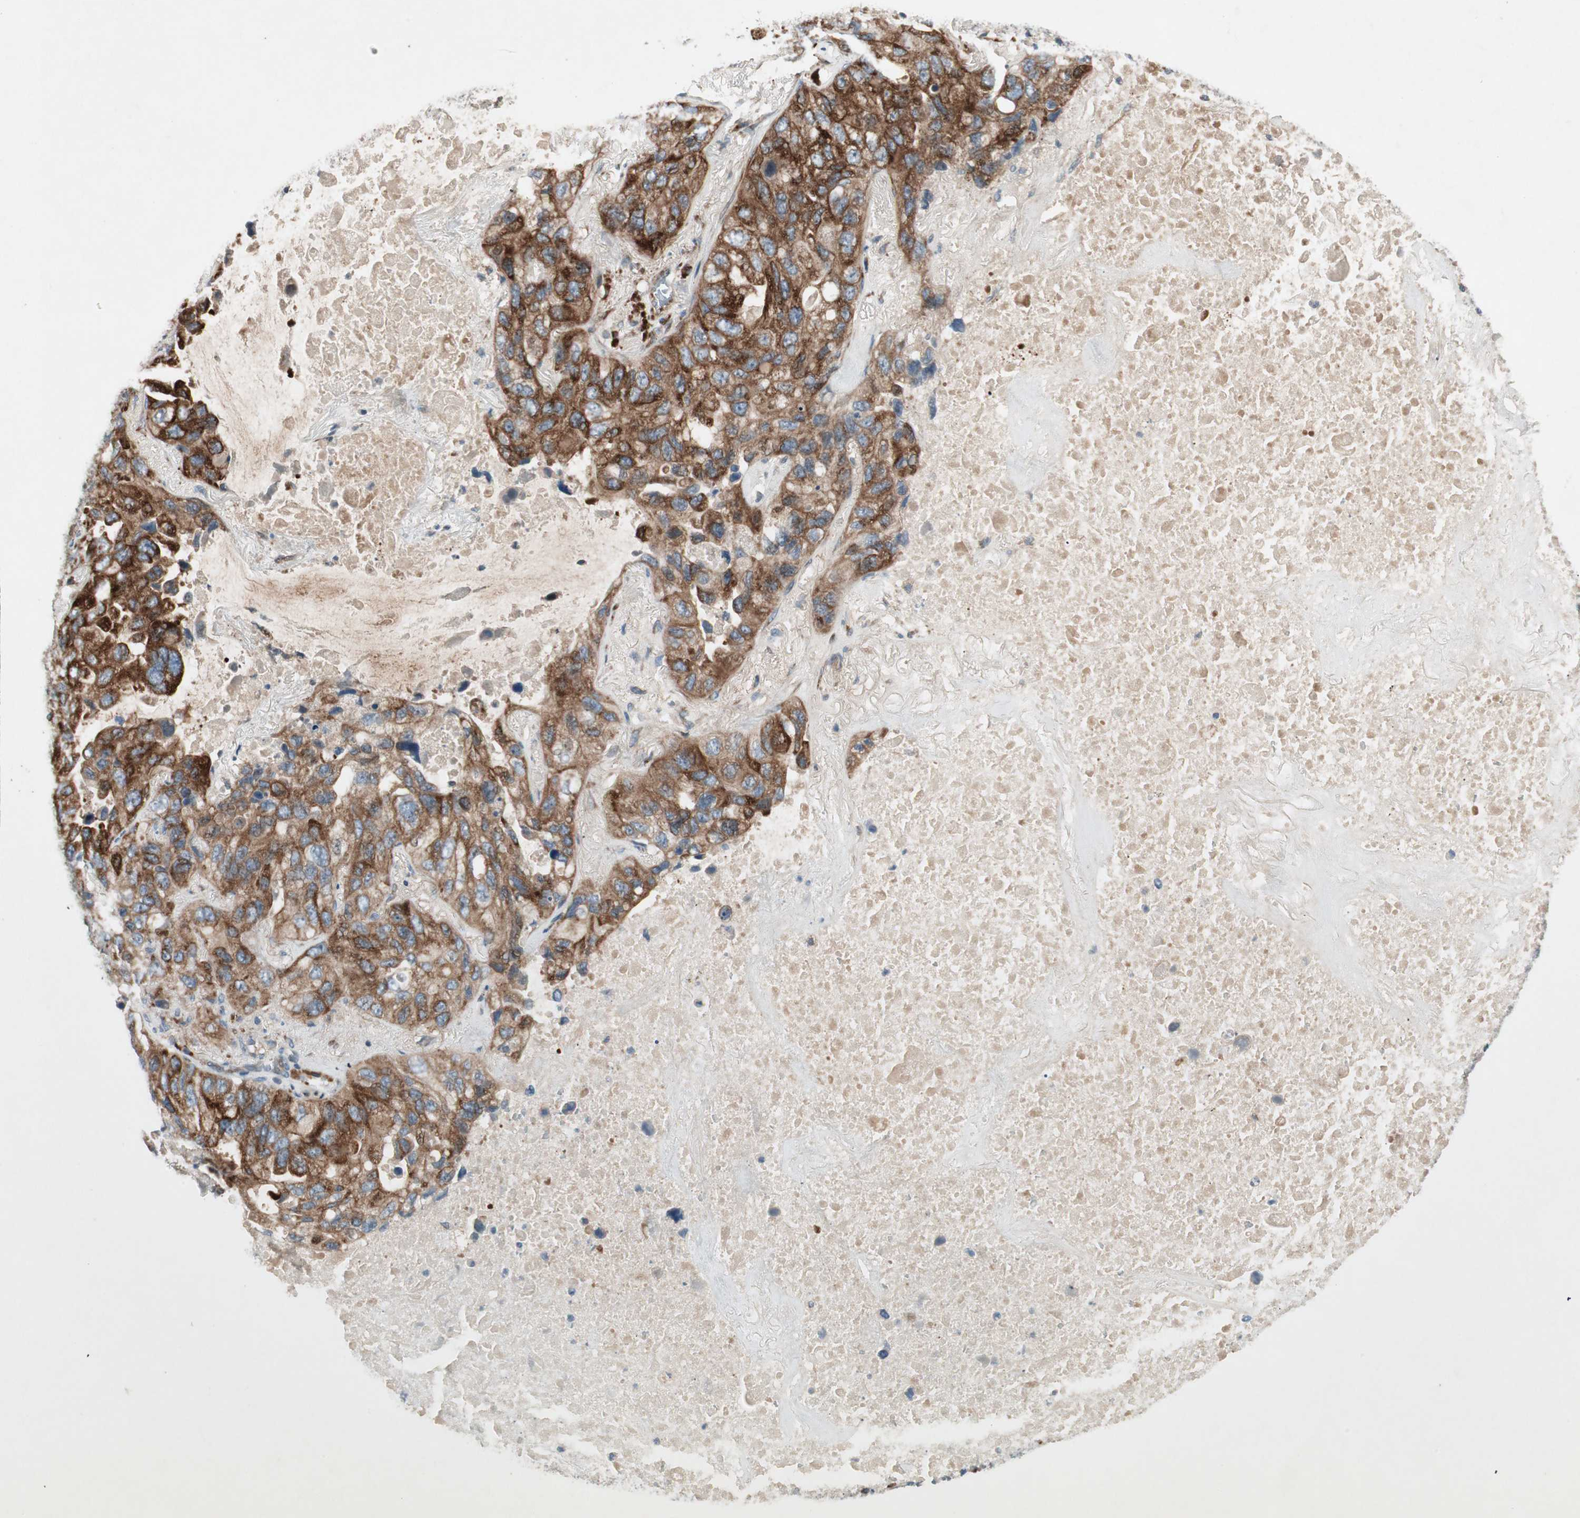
{"staining": {"intensity": "strong", "quantity": ">75%", "location": "cytoplasmic/membranous"}, "tissue": "lung cancer", "cell_type": "Tumor cells", "image_type": "cancer", "snomed": [{"axis": "morphology", "description": "Squamous cell carcinoma, NOS"}, {"axis": "topography", "description": "Lung"}], "caption": "High-power microscopy captured an immunohistochemistry histopathology image of lung cancer (squamous cell carcinoma), revealing strong cytoplasmic/membranous staining in about >75% of tumor cells.", "gene": "APOO", "patient": {"sex": "female", "age": 73}}